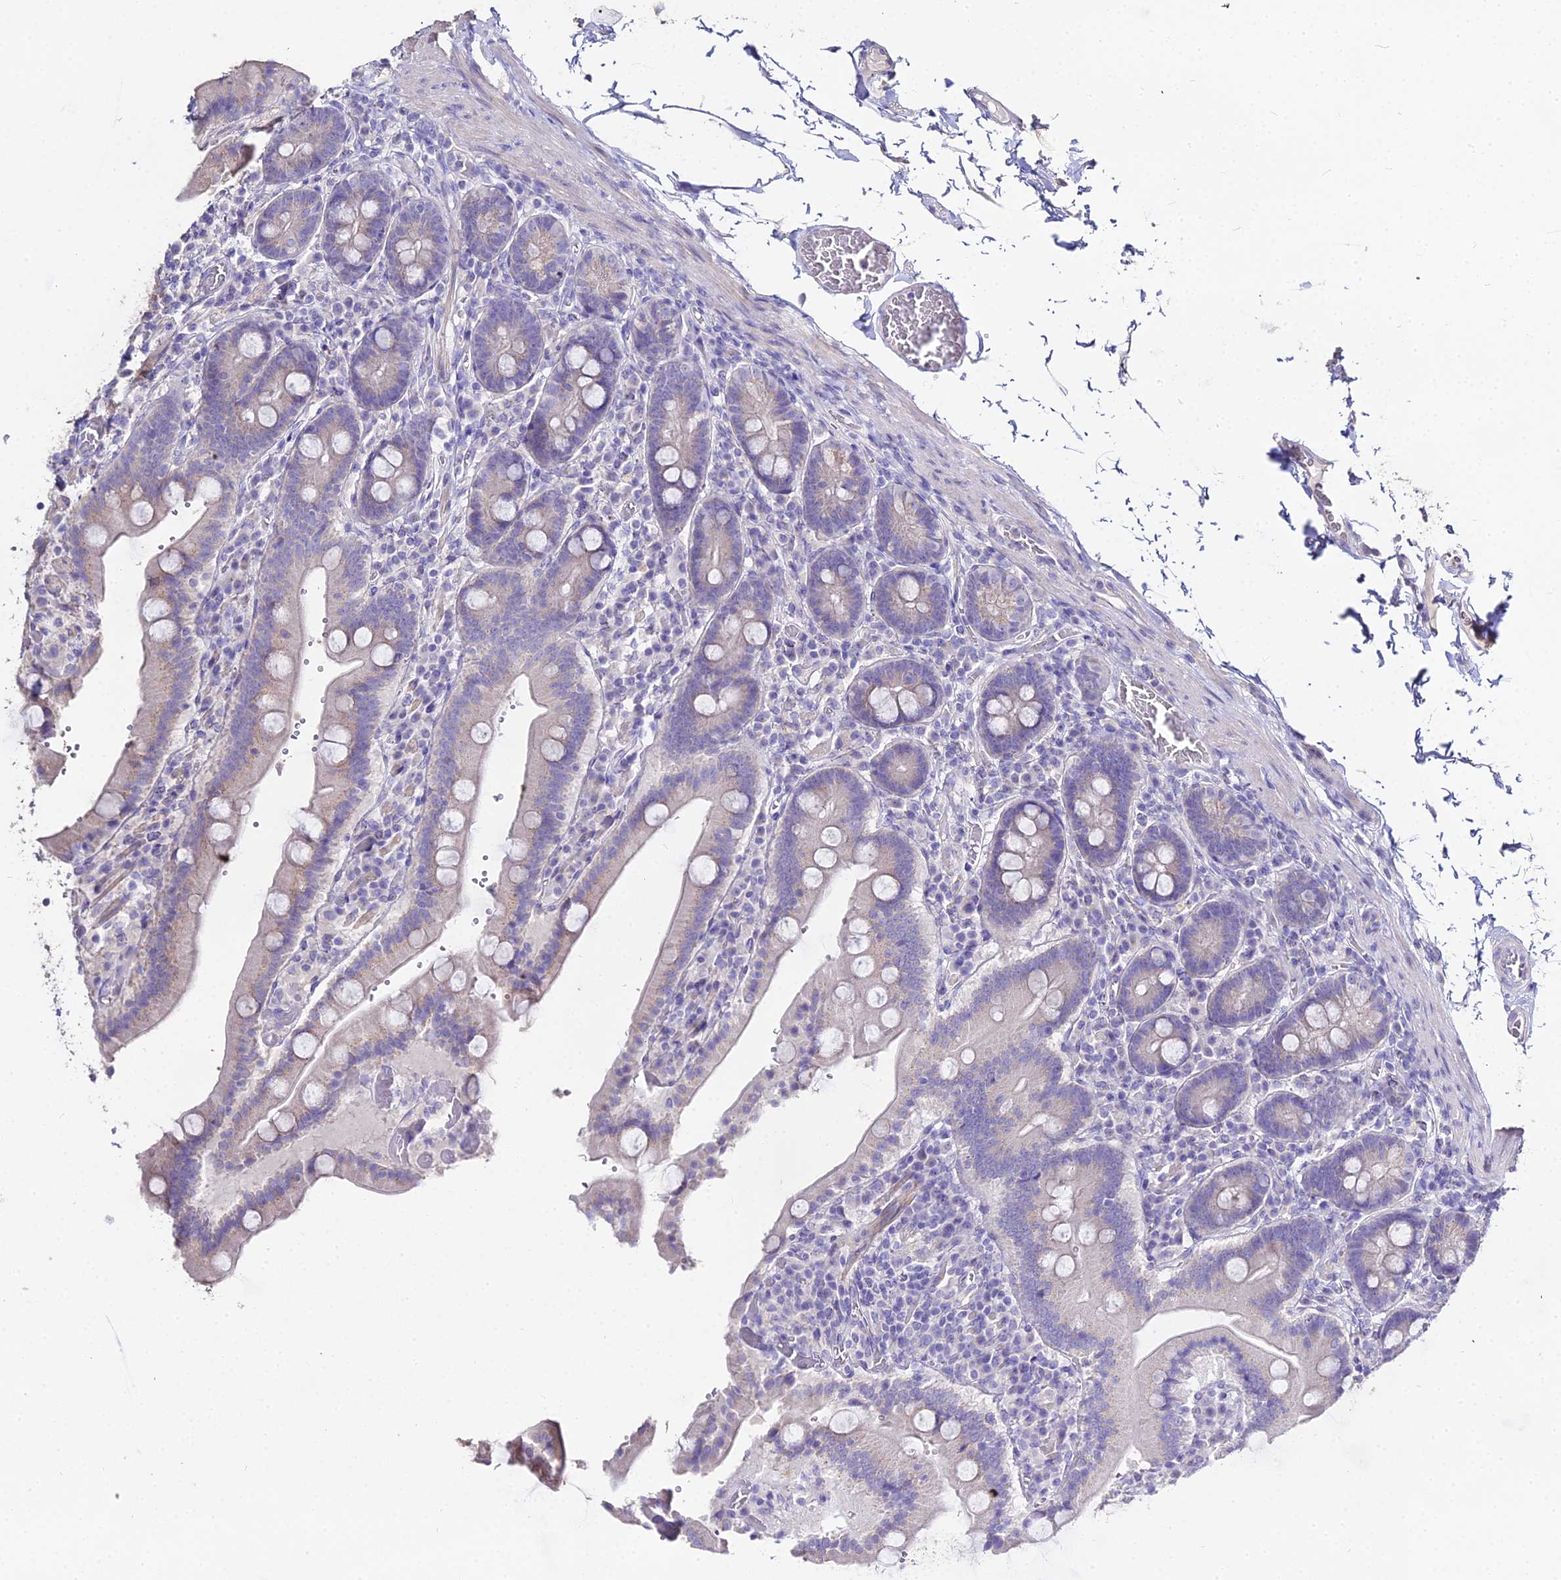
{"staining": {"intensity": "weak", "quantity": "<25%", "location": "cytoplasmic/membranous"}, "tissue": "duodenum", "cell_type": "Glandular cells", "image_type": "normal", "snomed": [{"axis": "morphology", "description": "Normal tissue, NOS"}, {"axis": "topography", "description": "Duodenum"}], "caption": "This image is of benign duodenum stained with immunohistochemistry to label a protein in brown with the nuclei are counter-stained blue. There is no expression in glandular cells. The staining was performed using DAB to visualize the protein expression in brown, while the nuclei were stained in blue with hematoxylin (Magnification: 20x).", "gene": "GLYAT", "patient": {"sex": "female", "age": 62}}